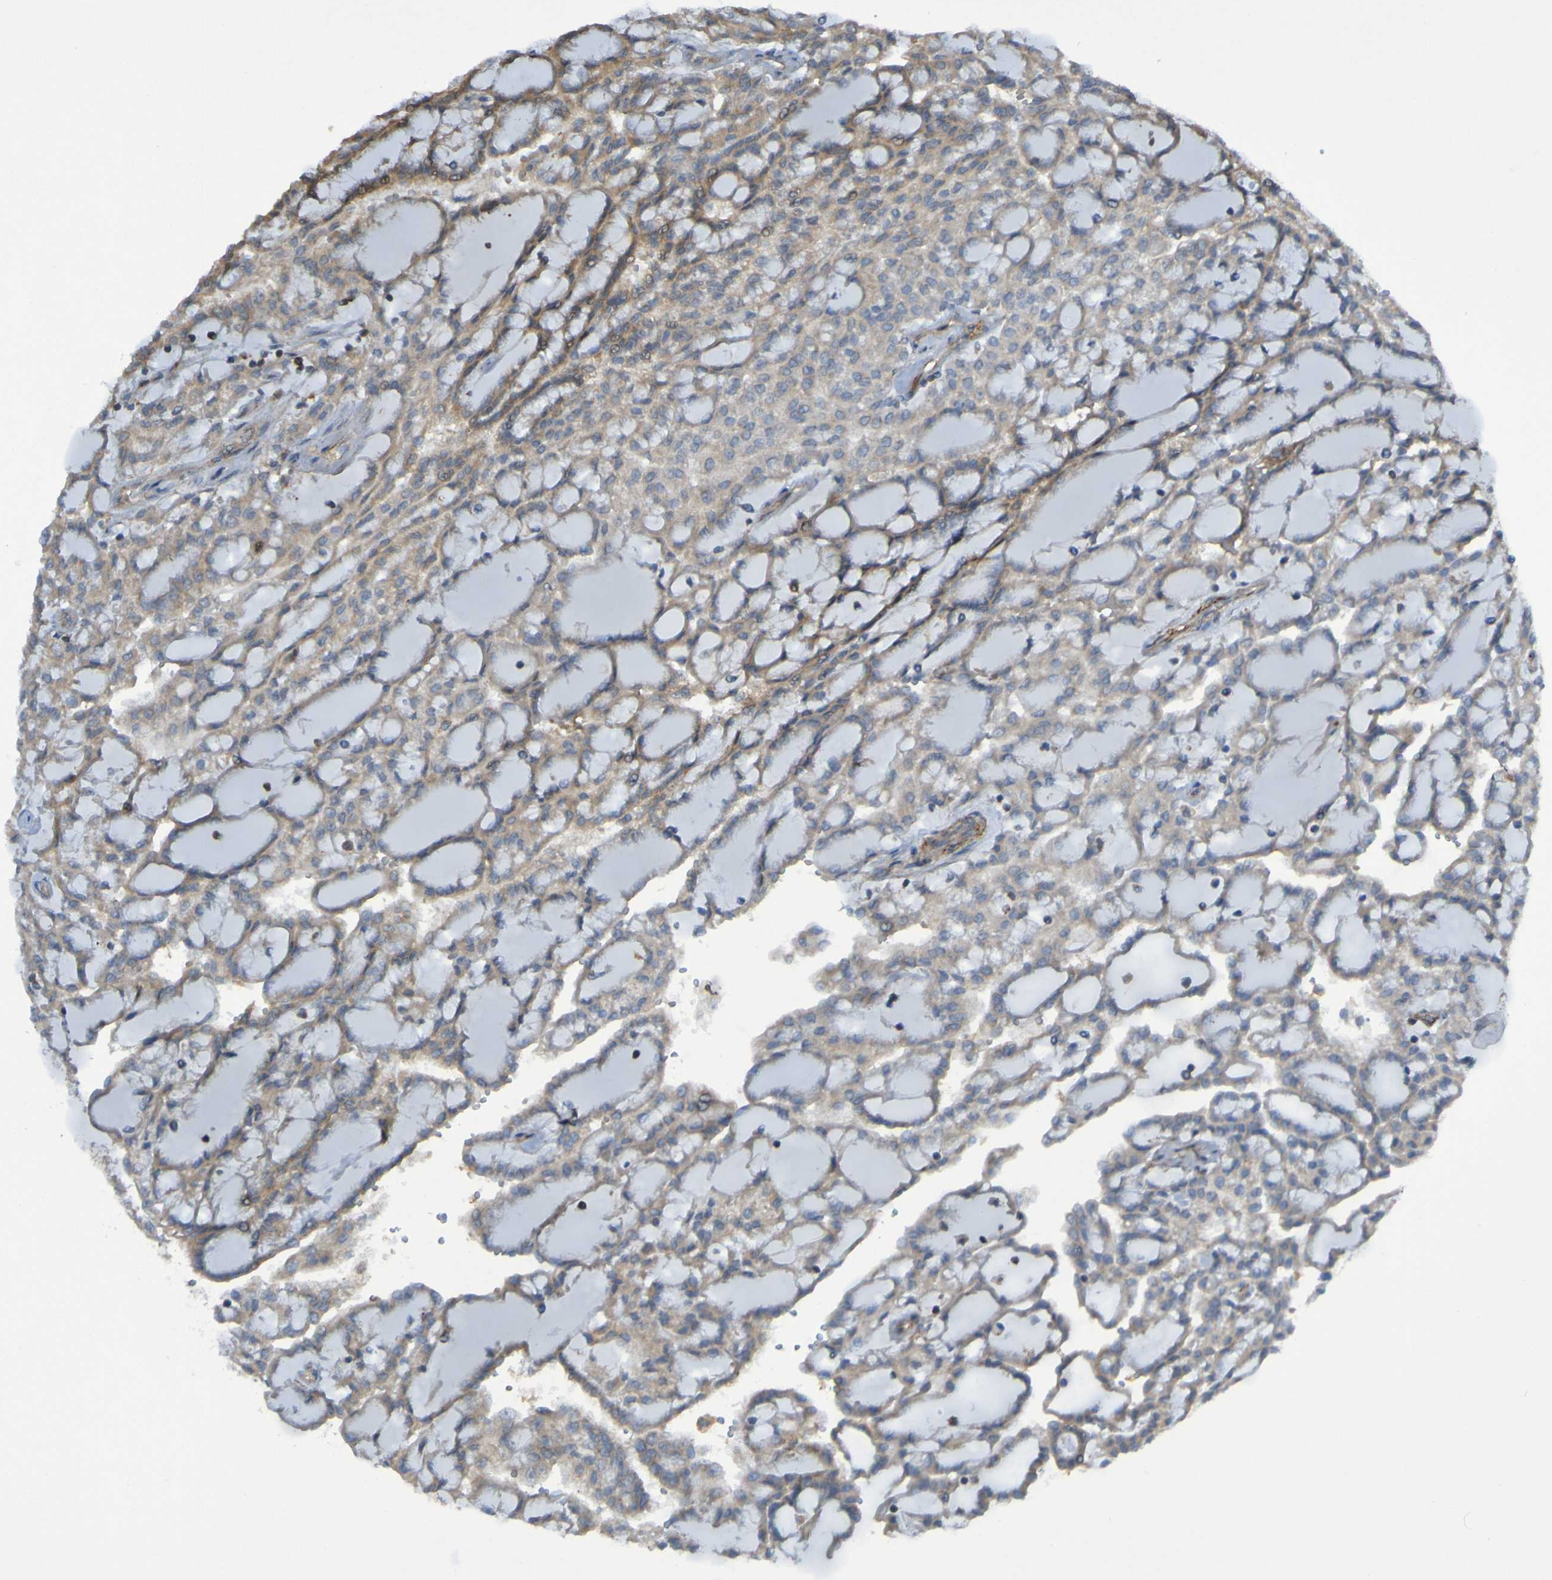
{"staining": {"intensity": "weak", "quantity": ">75%", "location": "cytoplasmic/membranous"}, "tissue": "renal cancer", "cell_type": "Tumor cells", "image_type": "cancer", "snomed": [{"axis": "morphology", "description": "Adenocarcinoma, NOS"}, {"axis": "topography", "description": "Kidney"}], "caption": "Weak cytoplasmic/membranous positivity for a protein is identified in about >75% of tumor cells of renal cancer (adenocarcinoma) using immunohistochemistry.", "gene": "PDGFB", "patient": {"sex": "male", "age": 63}}